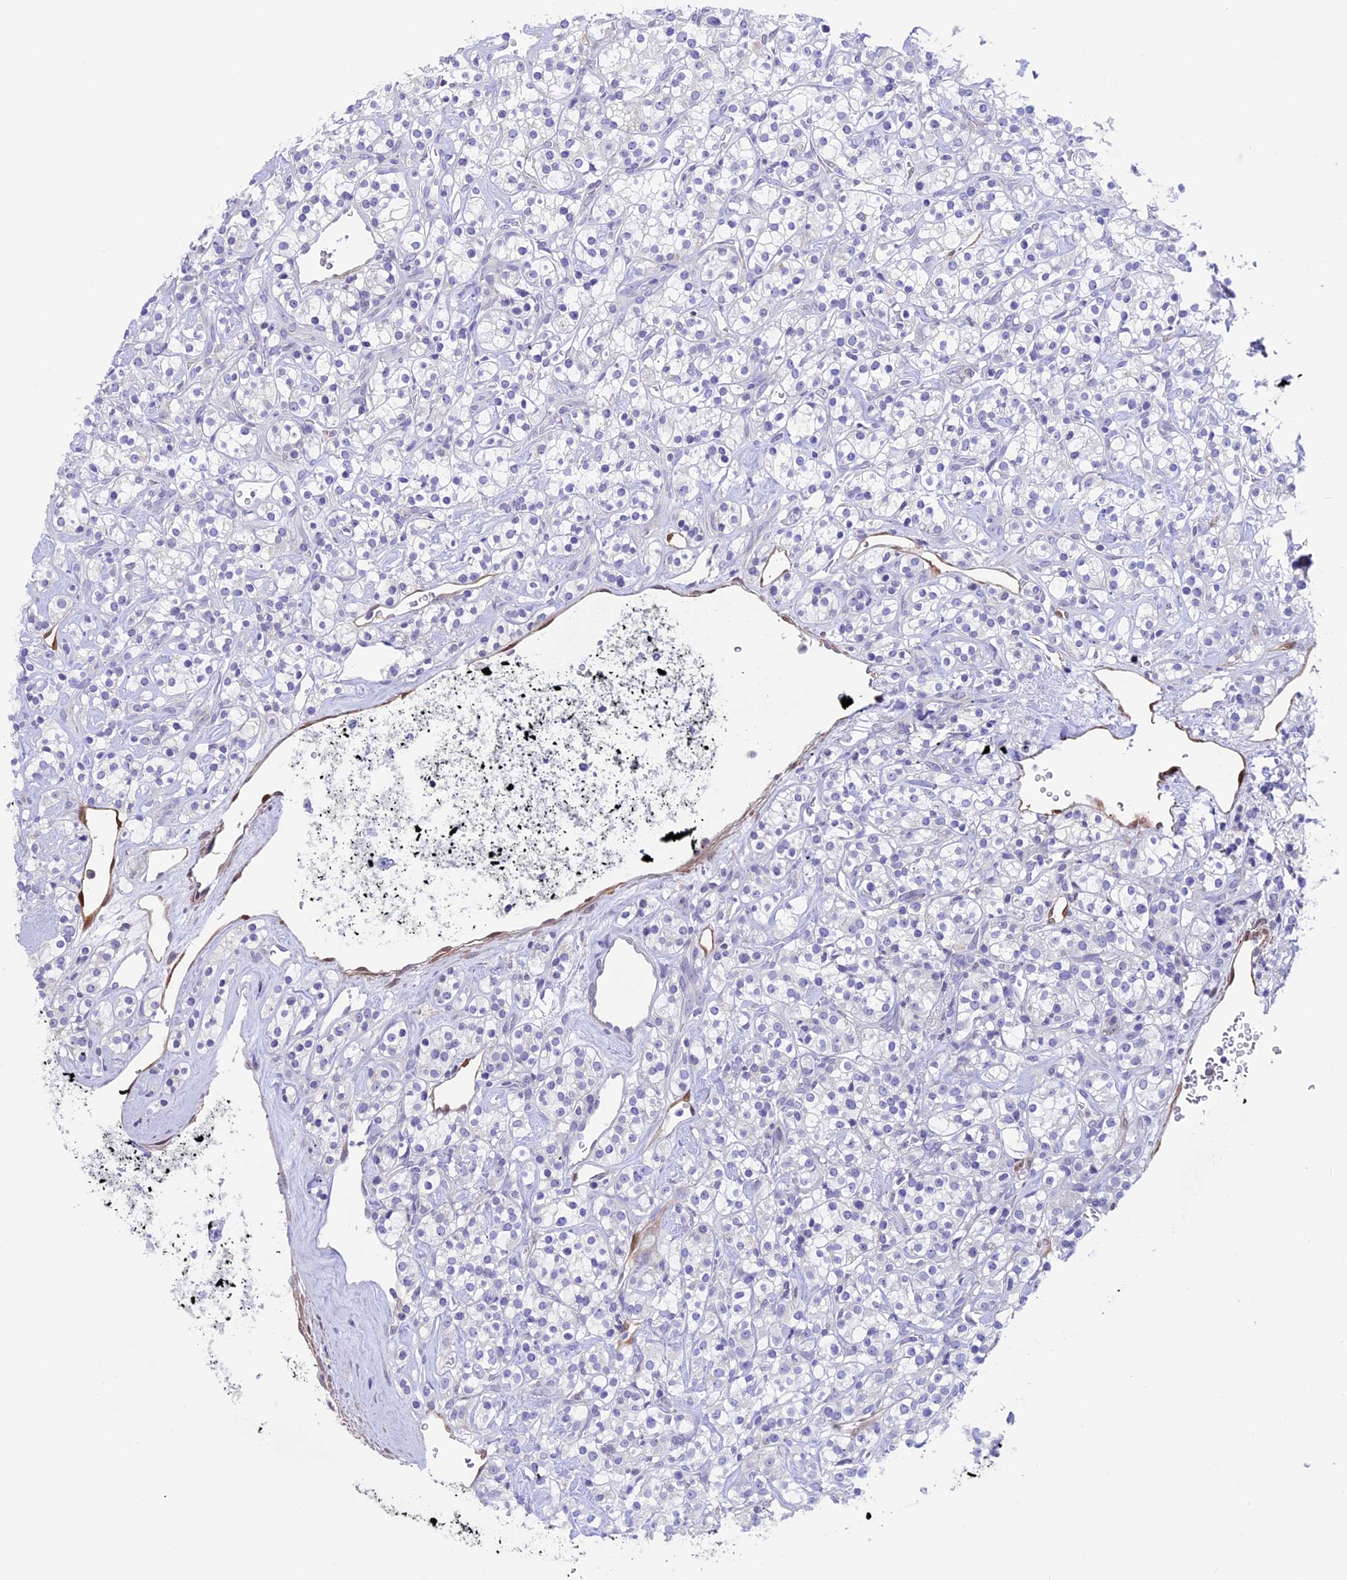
{"staining": {"intensity": "negative", "quantity": "none", "location": "none"}, "tissue": "renal cancer", "cell_type": "Tumor cells", "image_type": "cancer", "snomed": [{"axis": "morphology", "description": "Adenocarcinoma, NOS"}, {"axis": "topography", "description": "Kidney"}], "caption": "The IHC histopathology image has no significant expression in tumor cells of adenocarcinoma (renal) tissue.", "gene": "IGSF6", "patient": {"sex": "male", "age": 77}}